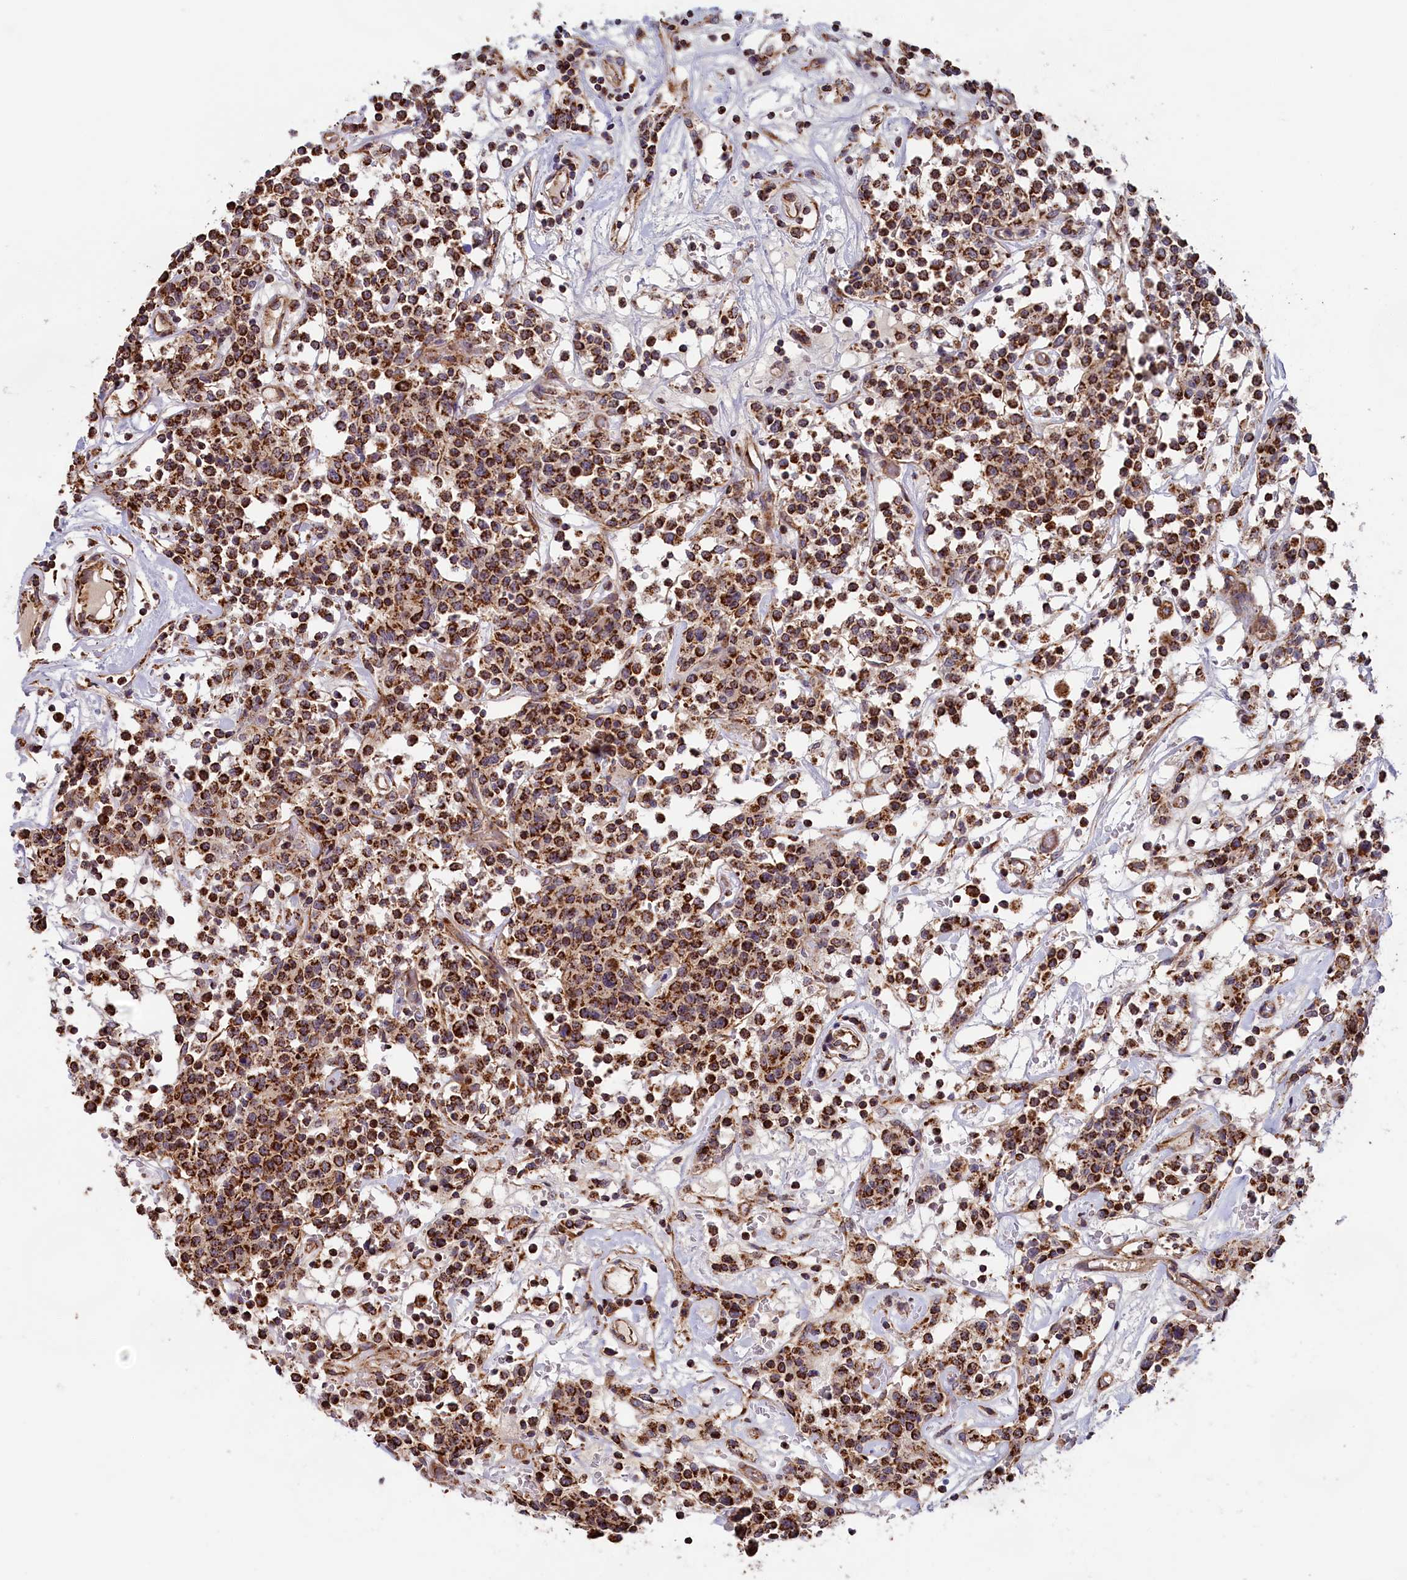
{"staining": {"intensity": "strong", "quantity": ">75%", "location": "cytoplasmic/membranous"}, "tissue": "lymphoma", "cell_type": "Tumor cells", "image_type": "cancer", "snomed": [{"axis": "morphology", "description": "Malignant lymphoma, non-Hodgkin's type, Low grade"}, {"axis": "topography", "description": "Small intestine"}], "caption": "DAB (3,3'-diaminobenzidine) immunohistochemical staining of human lymphoma shows strong cytoplasmic/membranous protein expression in about >75% of tumor cells.", "gene": "MACROD1", "patient": {"sex": "female", "age": 59}}